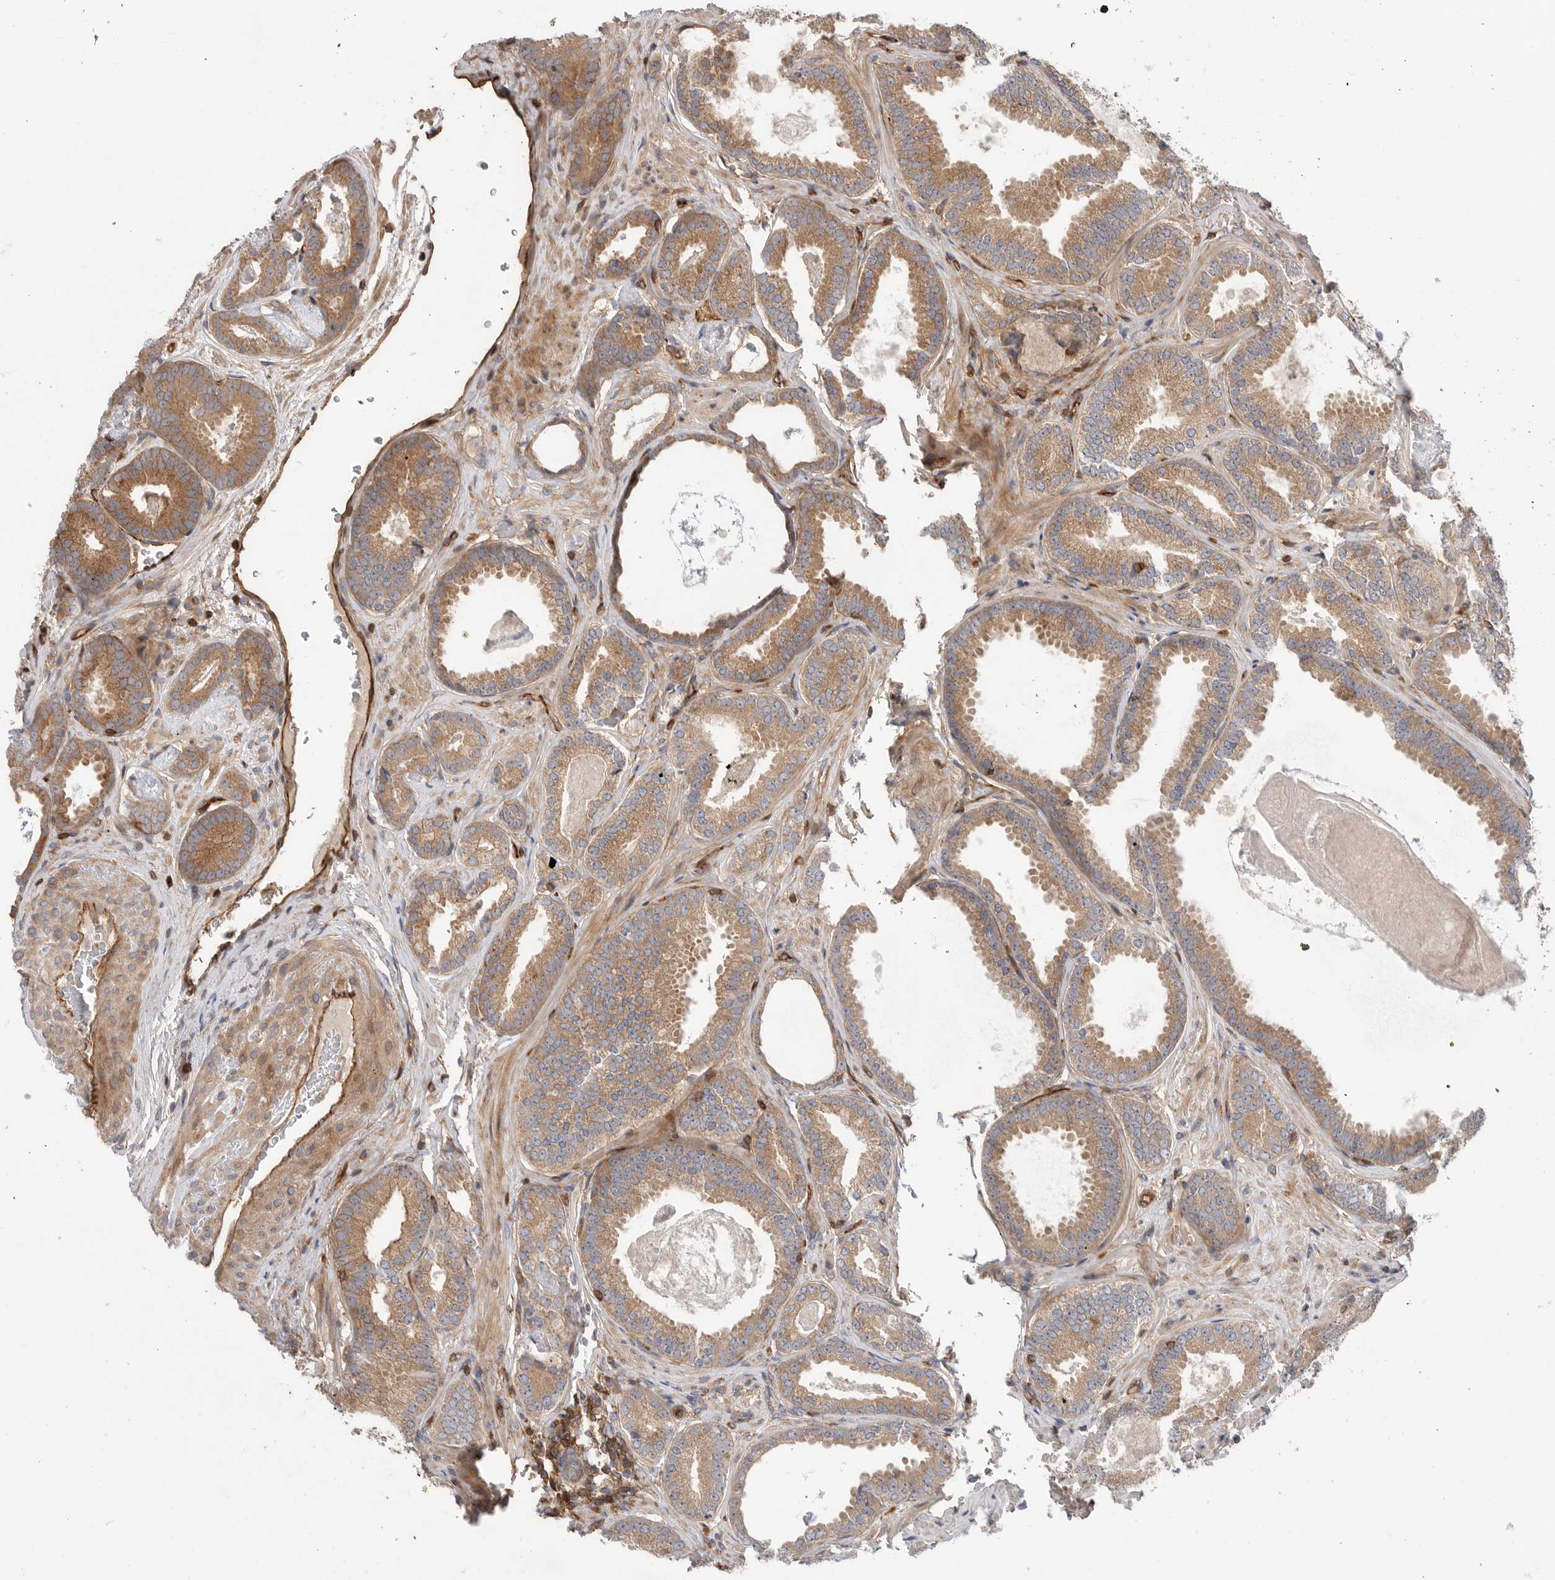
{"staining": {"intensity": "moderate", "quantity": ">75%", "location": "cytoplasmic/membranous"}, "tissue": "prostate cancer", "cell_type": "Tumor cells", "image_type": "cancer", "snomed": [{"axis": "morphology", "description": "Adenocarcinoma, Low grade"}, {"axis": "topography", "description": "Prostate"}], "caption": "Prostate cancer was stained to show a protein in brown. There is medium levels of moderate cytoplasmic/membranous staining in approximately >75% of tumor cells. The staining was performed using DAB, with brown indicating positive protein expression. Nuclei are stained blue with hematoxylin.", "gene": "PRKCH", "patient": {"sex": "male", "age": 71}}